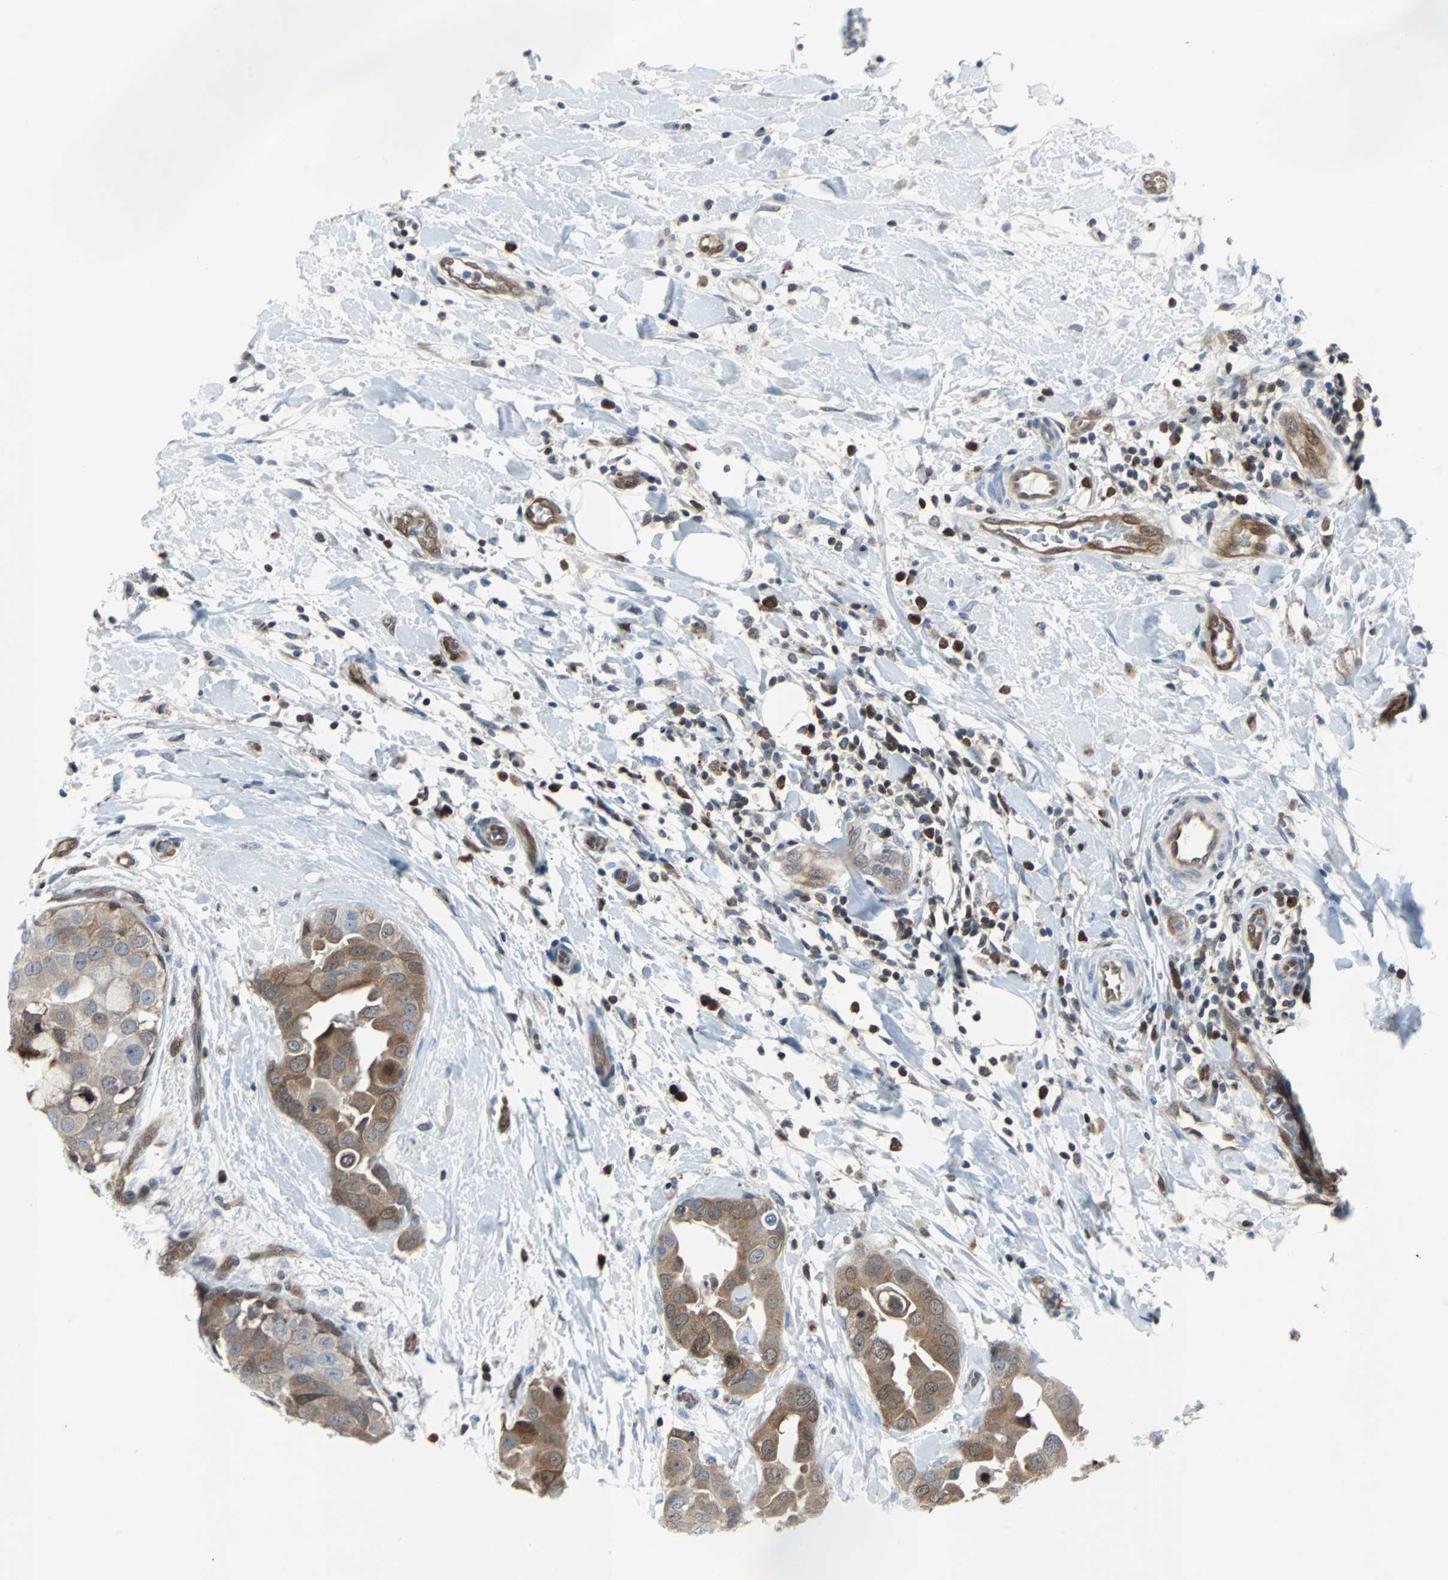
{"staining": {"intensity": "weak", "quantity": ">75%", "location": "cytoplasmic/membranous,nuclear"}, "tissue": "breast cancer", "cell_type": "Tumor cells", "image_type": "cancer", "snomed": [{"axis": "morphology", "description": "Duct carcinoma"}, {"axis": "topography", "description": "Breast"}], "caption": "Protein analysis of breast cancer tissue reveals weak cytoplasmic/membranous and nuclear expression in about >75% of tumor cells.", "gene": "MAP2K6", "patient": {"sex": "female", "age": 40}}